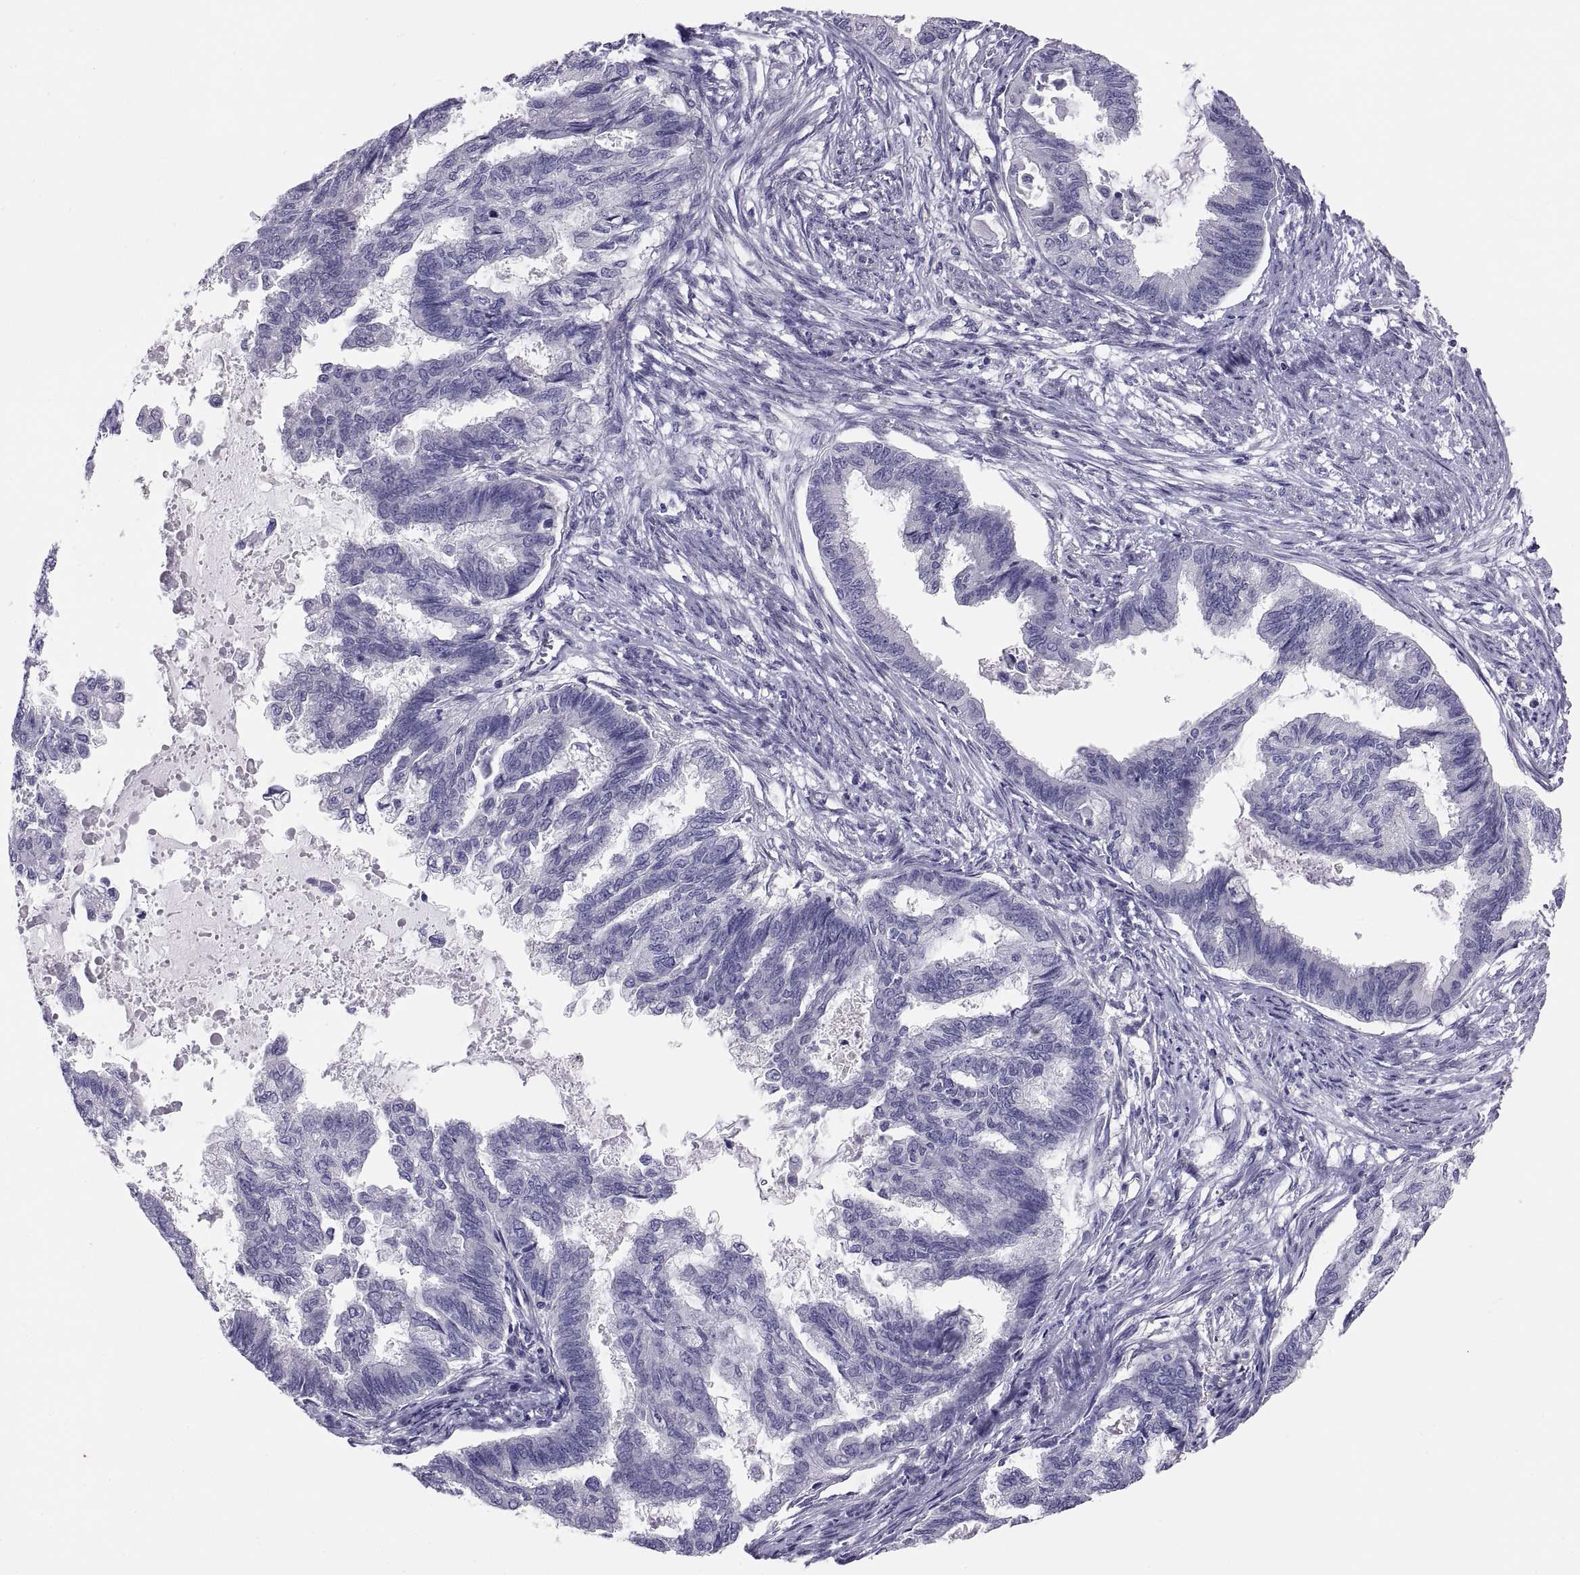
{"staining": {"intensity": "negative", "quantity": "none", "location": "none"}, "tissue": "endometrial cancer", "cell_type": "Tumor cells", "image_type": "cancer", "snomed": [{"axis": "morphology", "description": "Adenocarcinoma, NOS"}, {"axis": "topography", "description": "Endometrium"}], "caption": "The immunohistochemistry micrograph has no significant staining in tumor cells of adenocarcinoma (endometrial) tissue.", "gene": "STRC", "patient": {"sex": "female", "age": 86}}